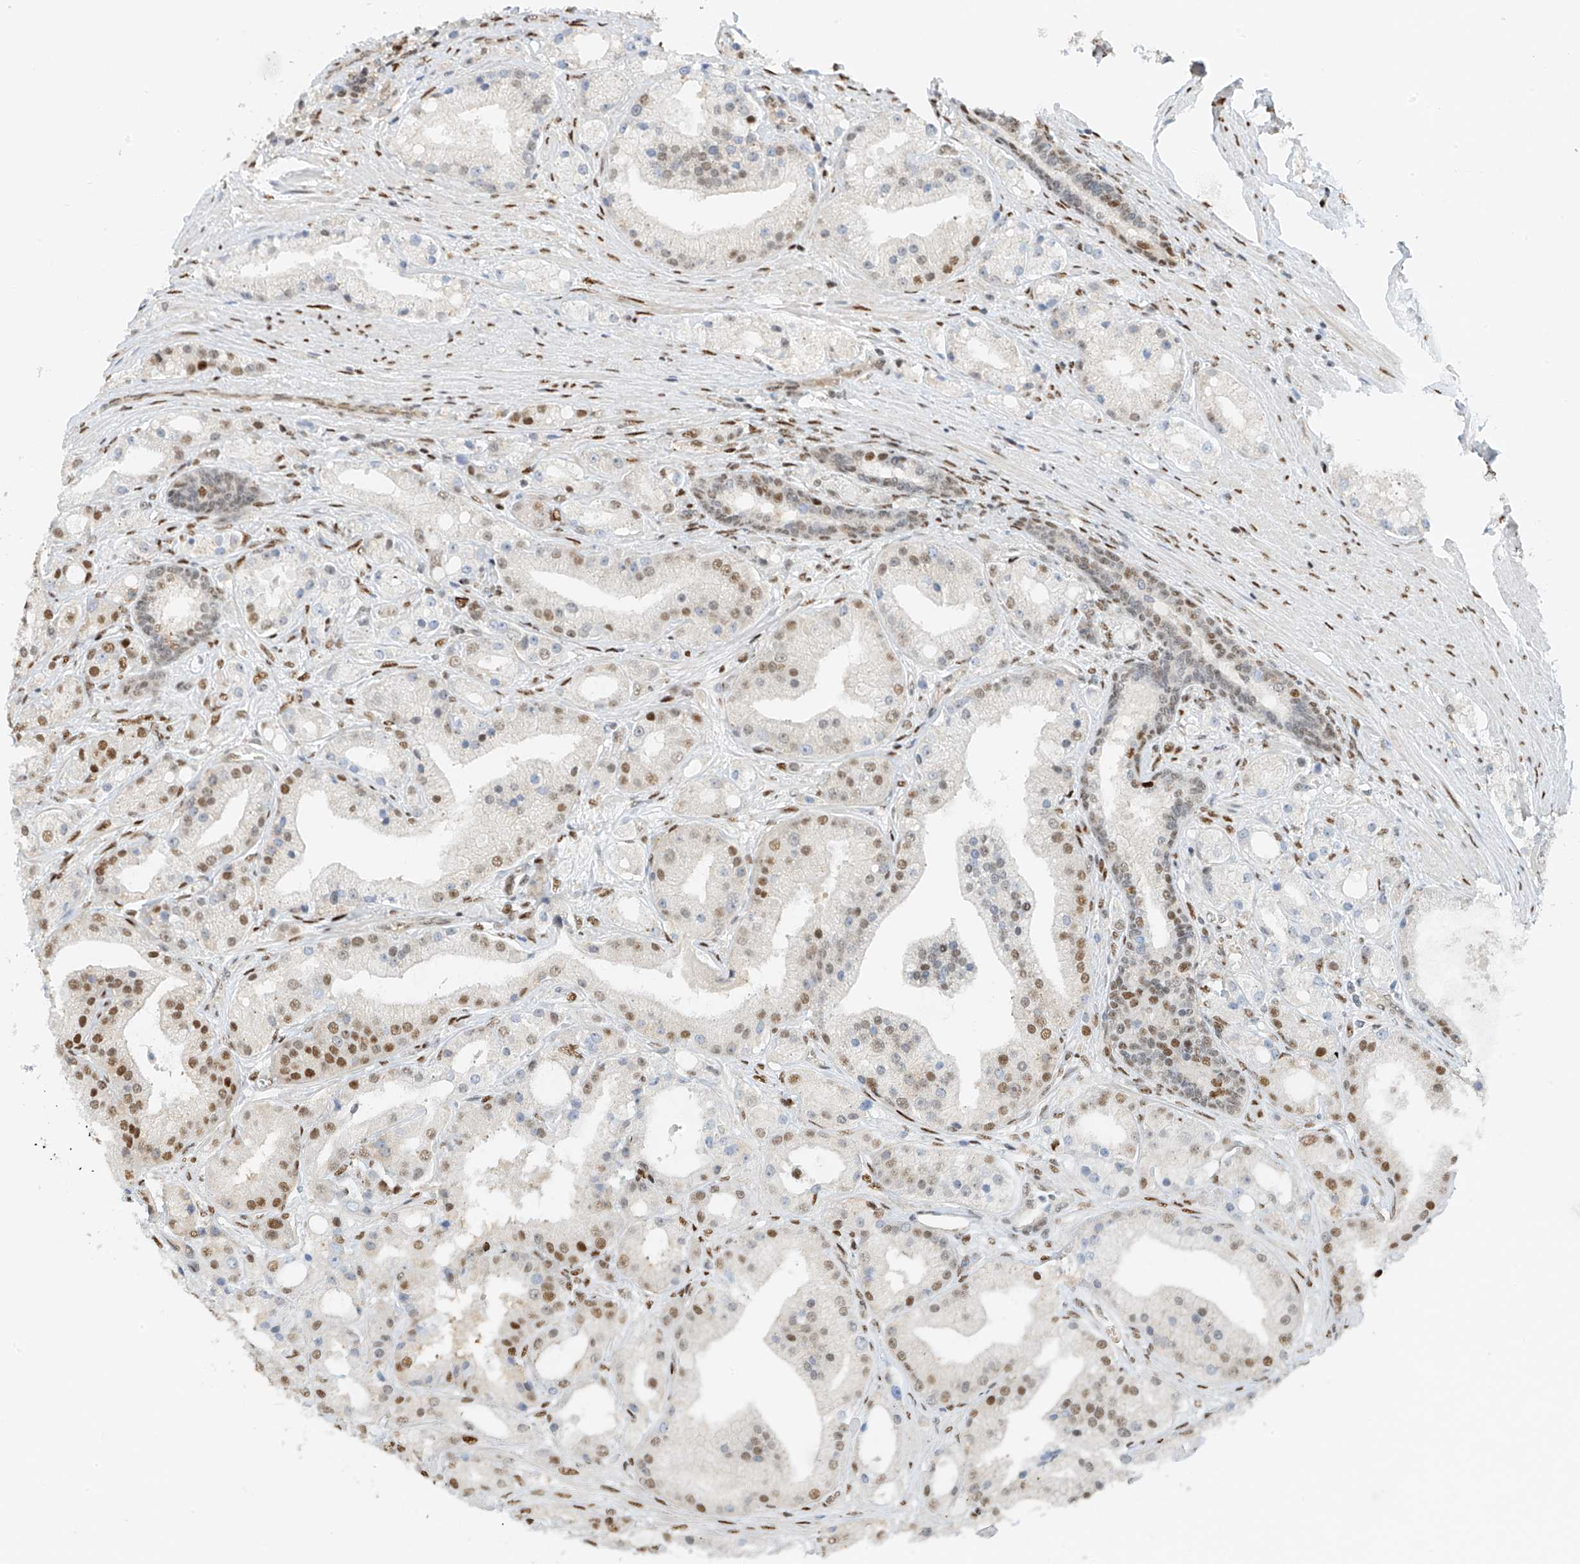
{"staining": {"intensity": "moderate", "quantity": "25%-75%", "location": "nuclear"}, "tissue": "prostate cancer", "cell_type": "Tumor cells", "image_type": "cancer", "snomed": [{"axis": "morphology", "description": "Adenocarcinoma, Low grade"}, {"axis": "topography", "description": "Prostate"}], "caption": "Brown immunohistochemical staining in human prostate cancer (low-grade adenocarcinoma) reveals moderate nuclear positivity in approximately 25%-75% of tumor cells.", "gene": "ZNF514", "patient": {"sex": "male", "age": 67}}